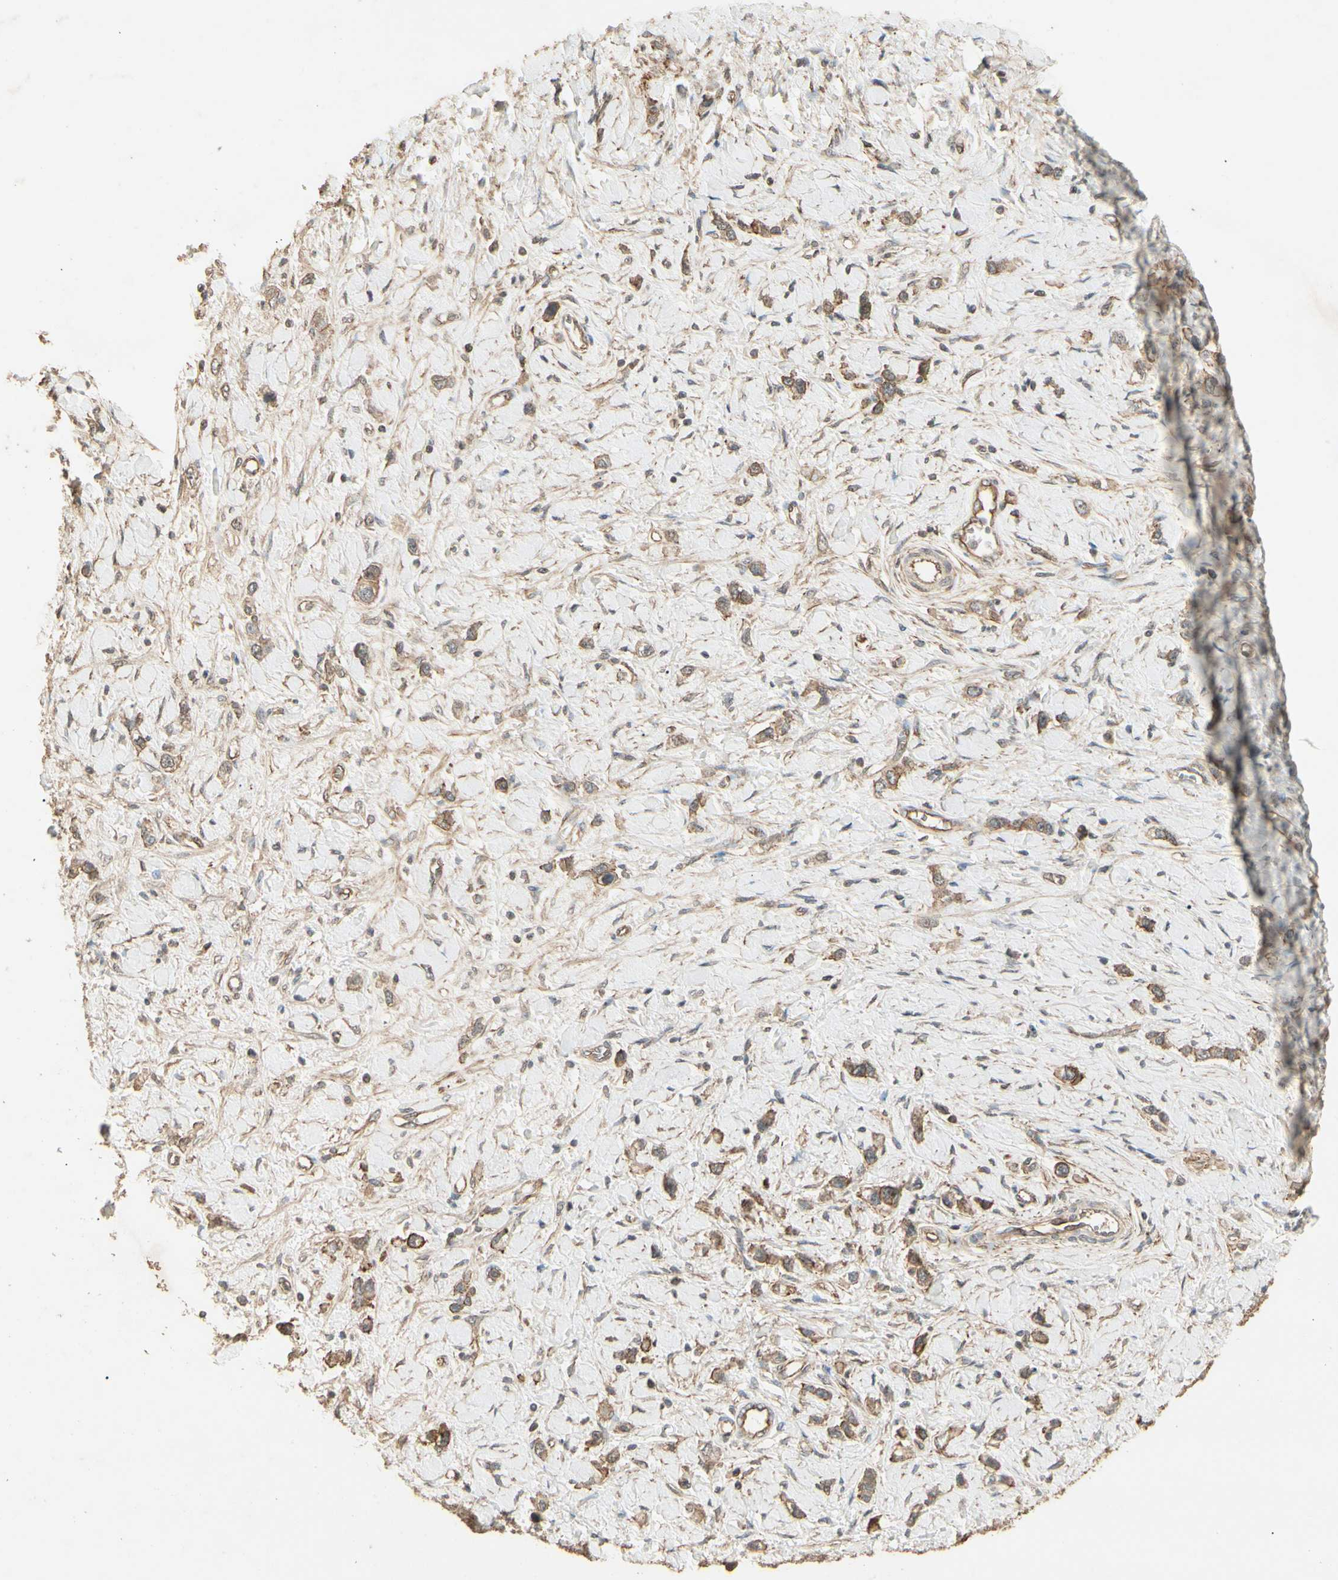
{"staining": {"intensity": "moderate", "quantity": ">75%", "location": "cytoplasmic/membranous"}, "tissue": "stomach cancer", "cell_type": "Tumor cells", "image_type": "cancer", "snomed": [{"axis": "morphology", "description": "Normal tissue, NOS"}, {"axis": "morphology", "description": "Adenocarcinoma, NOS"}, {"axis": "topography", "description": "Stomach, upper"}, {"axis": "topography", "description": "Stomach"}], "caption": "Immunohistochemistry image of stomach adenocarcinoma stained for a protein (brown), which shows medium levels of moderate cytoplasmic/membranous expression in about >75% of tumor cells.", "gene": "RNF180", "patient": {"sex": "female", "age": 65}}